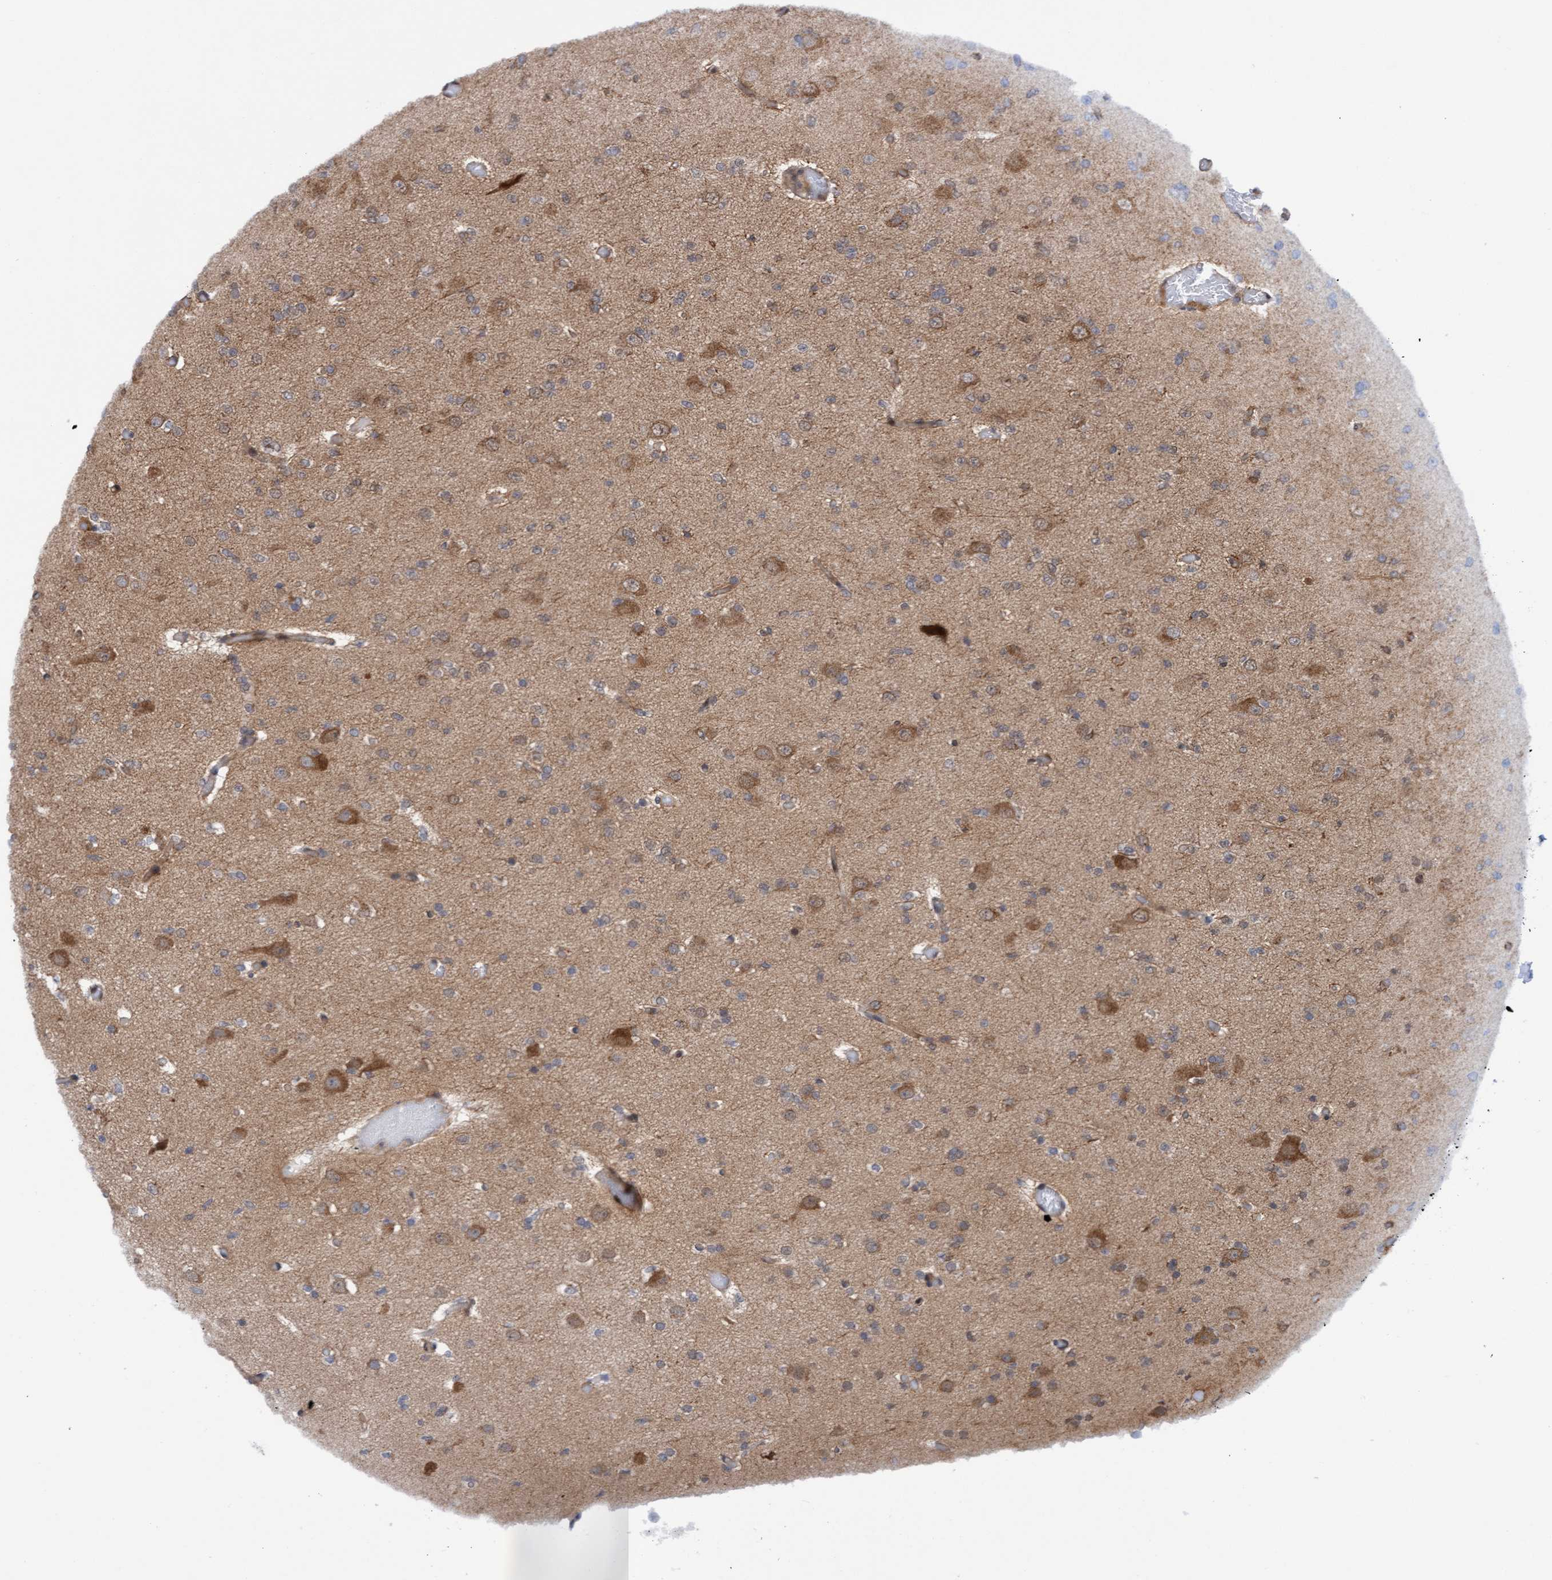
{"staining": {"intensity": "weak", "quantity": ">75%", "location": "cytoplasmic/membranous"}, "tissue": "glioma", "cell_type": "Tumor cells", "image_type": "cancer", "snomed": [{"axis": "morphology", "description": "Glioma, malignant, Low grade"}, {"axis": "topography", "description": "Brain"}], "caption": "Glioma stained for a protein demonstrates weak cytoplasmic/membranous positivity in tumor cells. The staining is performed using DAB (3,3'-diaminobenzidine) brown chromogen to label protein expression. The nuclei are counter-stained blue using hematoxylin.", "gene": "ITFG1", "patient": {"sex": "female", "age": 22}}